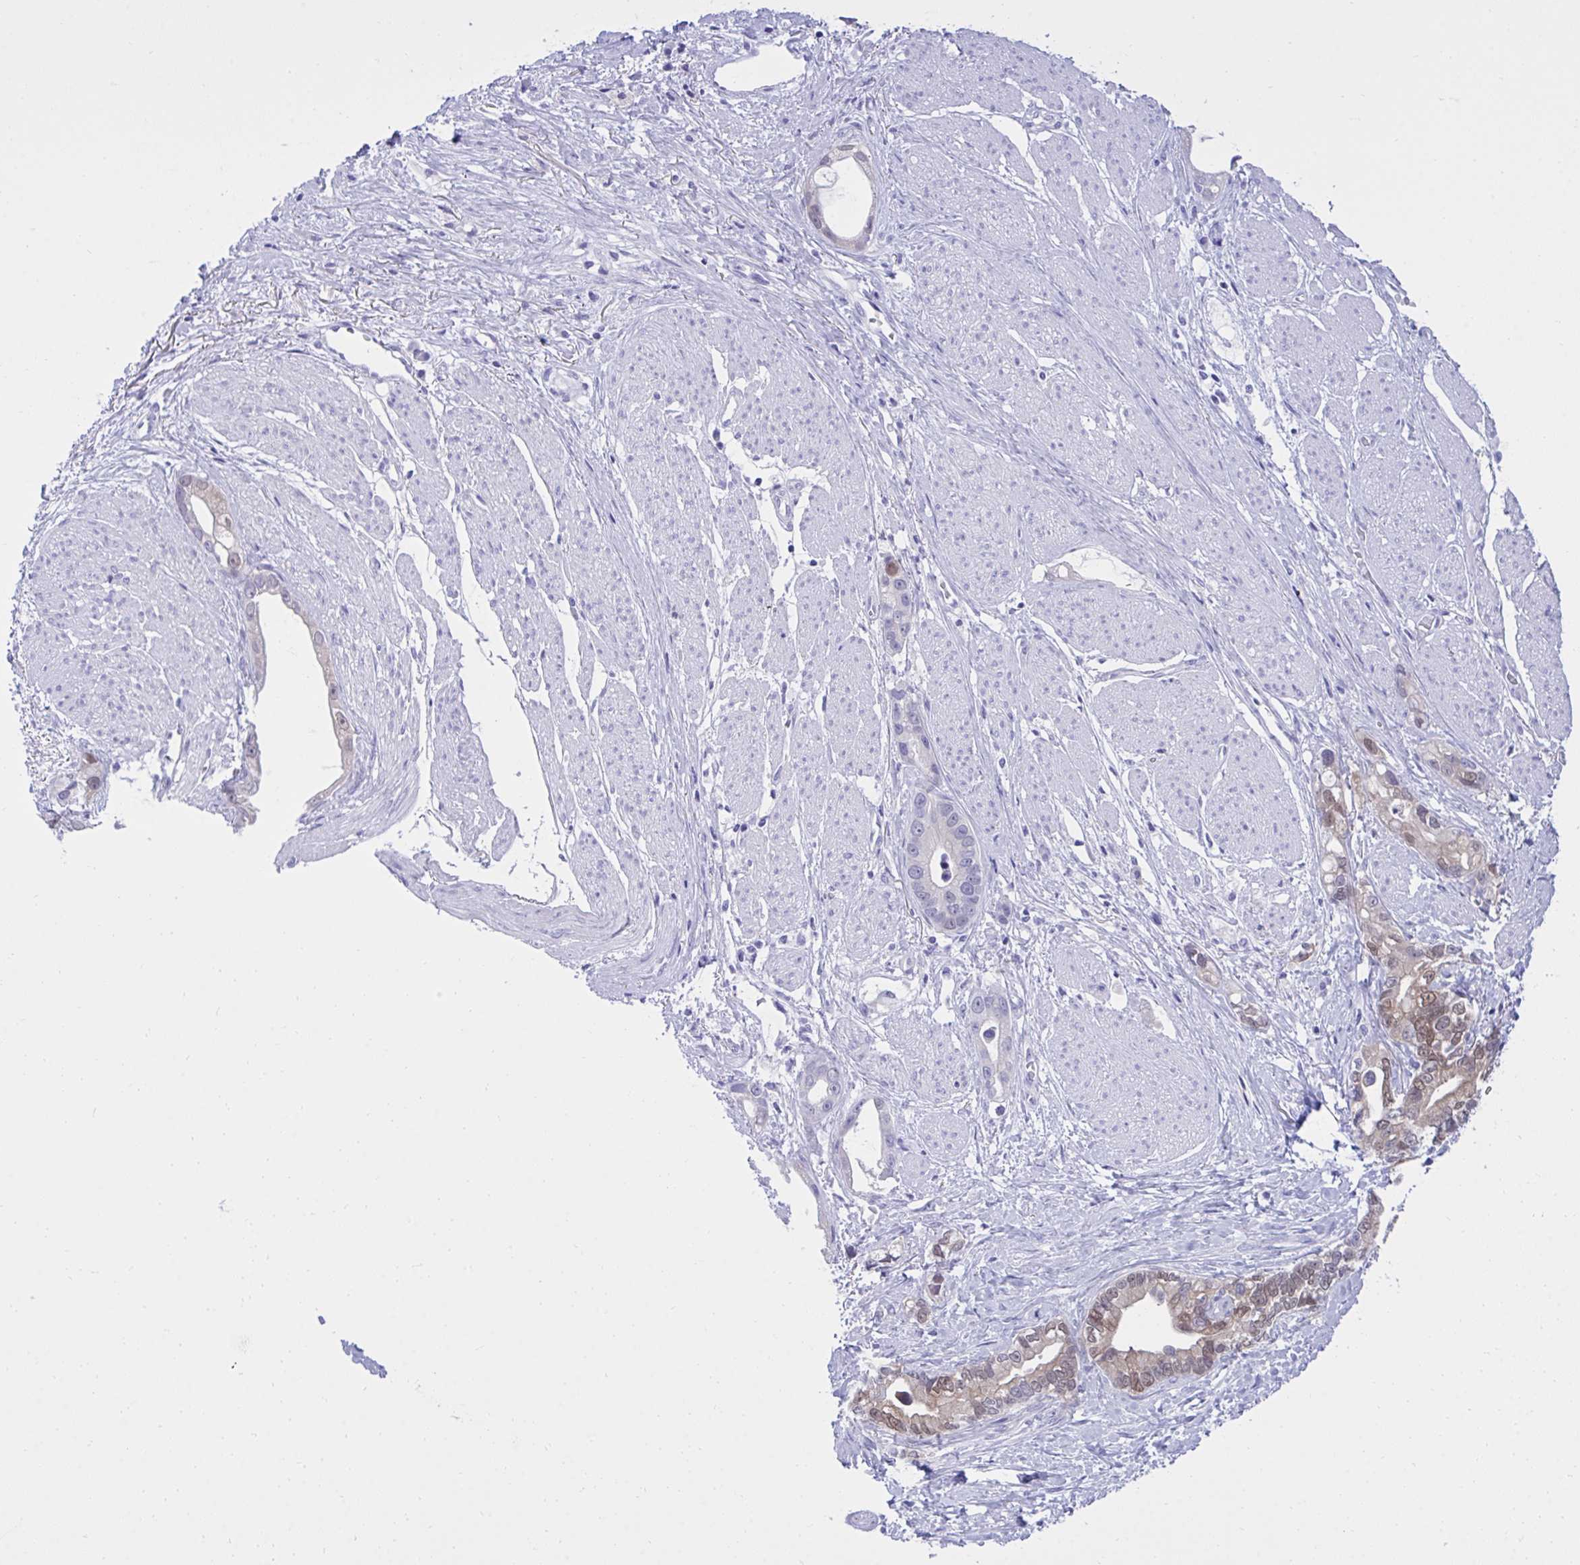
{"staining": {"intensity": "weak", "quantity": "25%-75%", "location": "nuclear"}, "tissue": "stomach cancer", "cell_type": "Tumor cells", "image_type": "cancer", "snomed": [{"axis": "morphology", "description": "Adenocarcinoma, NOS"}, {"axis": "topography", "description": "Stomach"}], "caption": "A histopathology image of human adenocarcinoma (stomach) stained for a protein demonstrates weak nuclear brown staining in tumor cells.", "gene": "PGM2L1", "patient": {"sex": "male", "age": 55}}